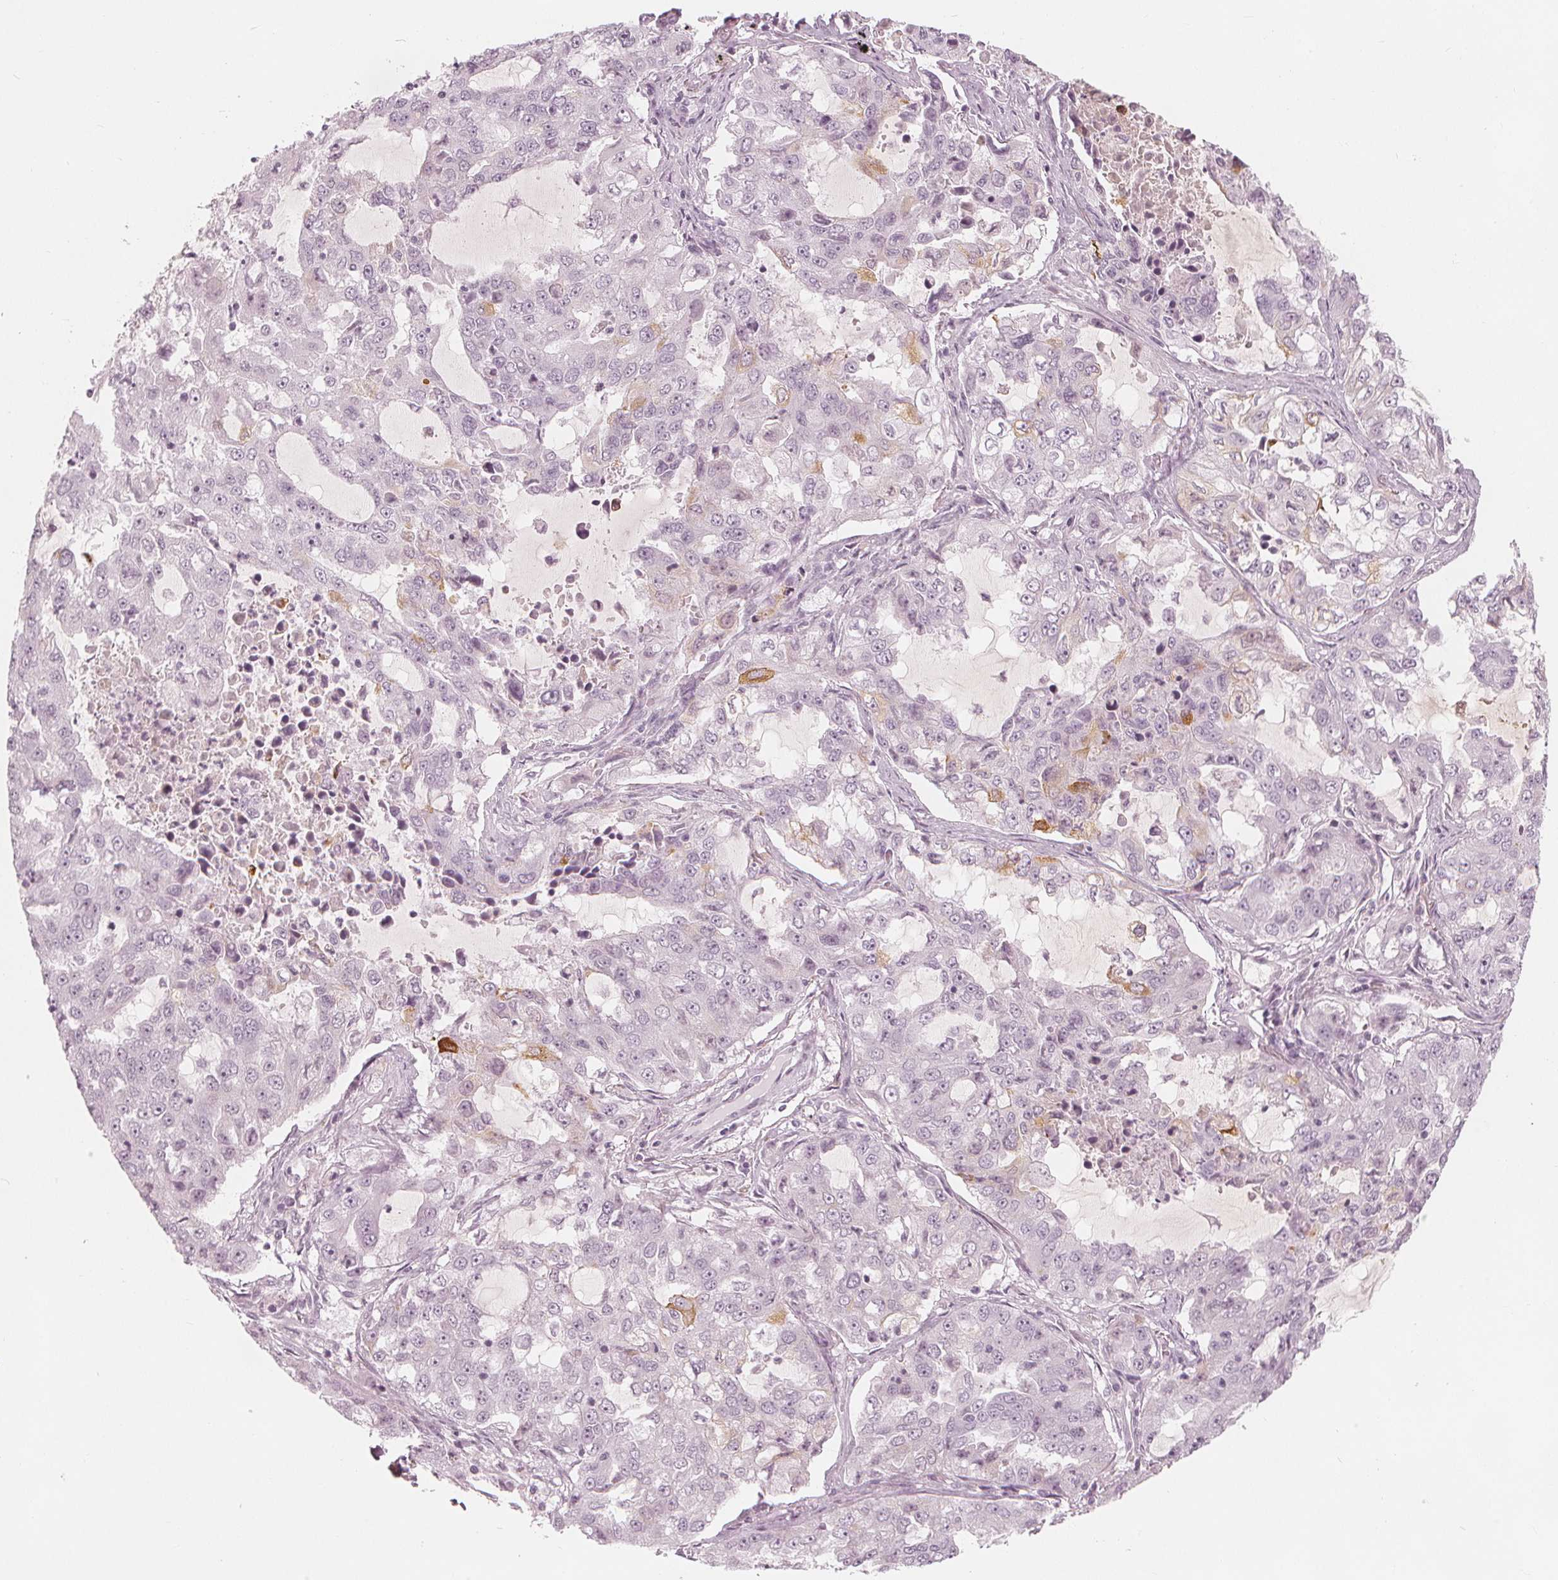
{"staining": {"intensity": "negative", "quantity": "none", "location": "none"}, "tissue": "lung cancer", "cell_type": "Tumor cells", "image_type": "cancer", "snomed": [{"axis": "morphology", "description": "Adenocarcinoma, NOS"}, {"axis": "topography", "description": "Lung"}], "caption": "High power microscopy micrograph of an immunohistochemistry (IHC) micrograph of adenocarcinoma (lung), revealing no significant positivity in tumor cells.", "gene": "PAEP", "patient": {"sex": "female", "age": 61}}